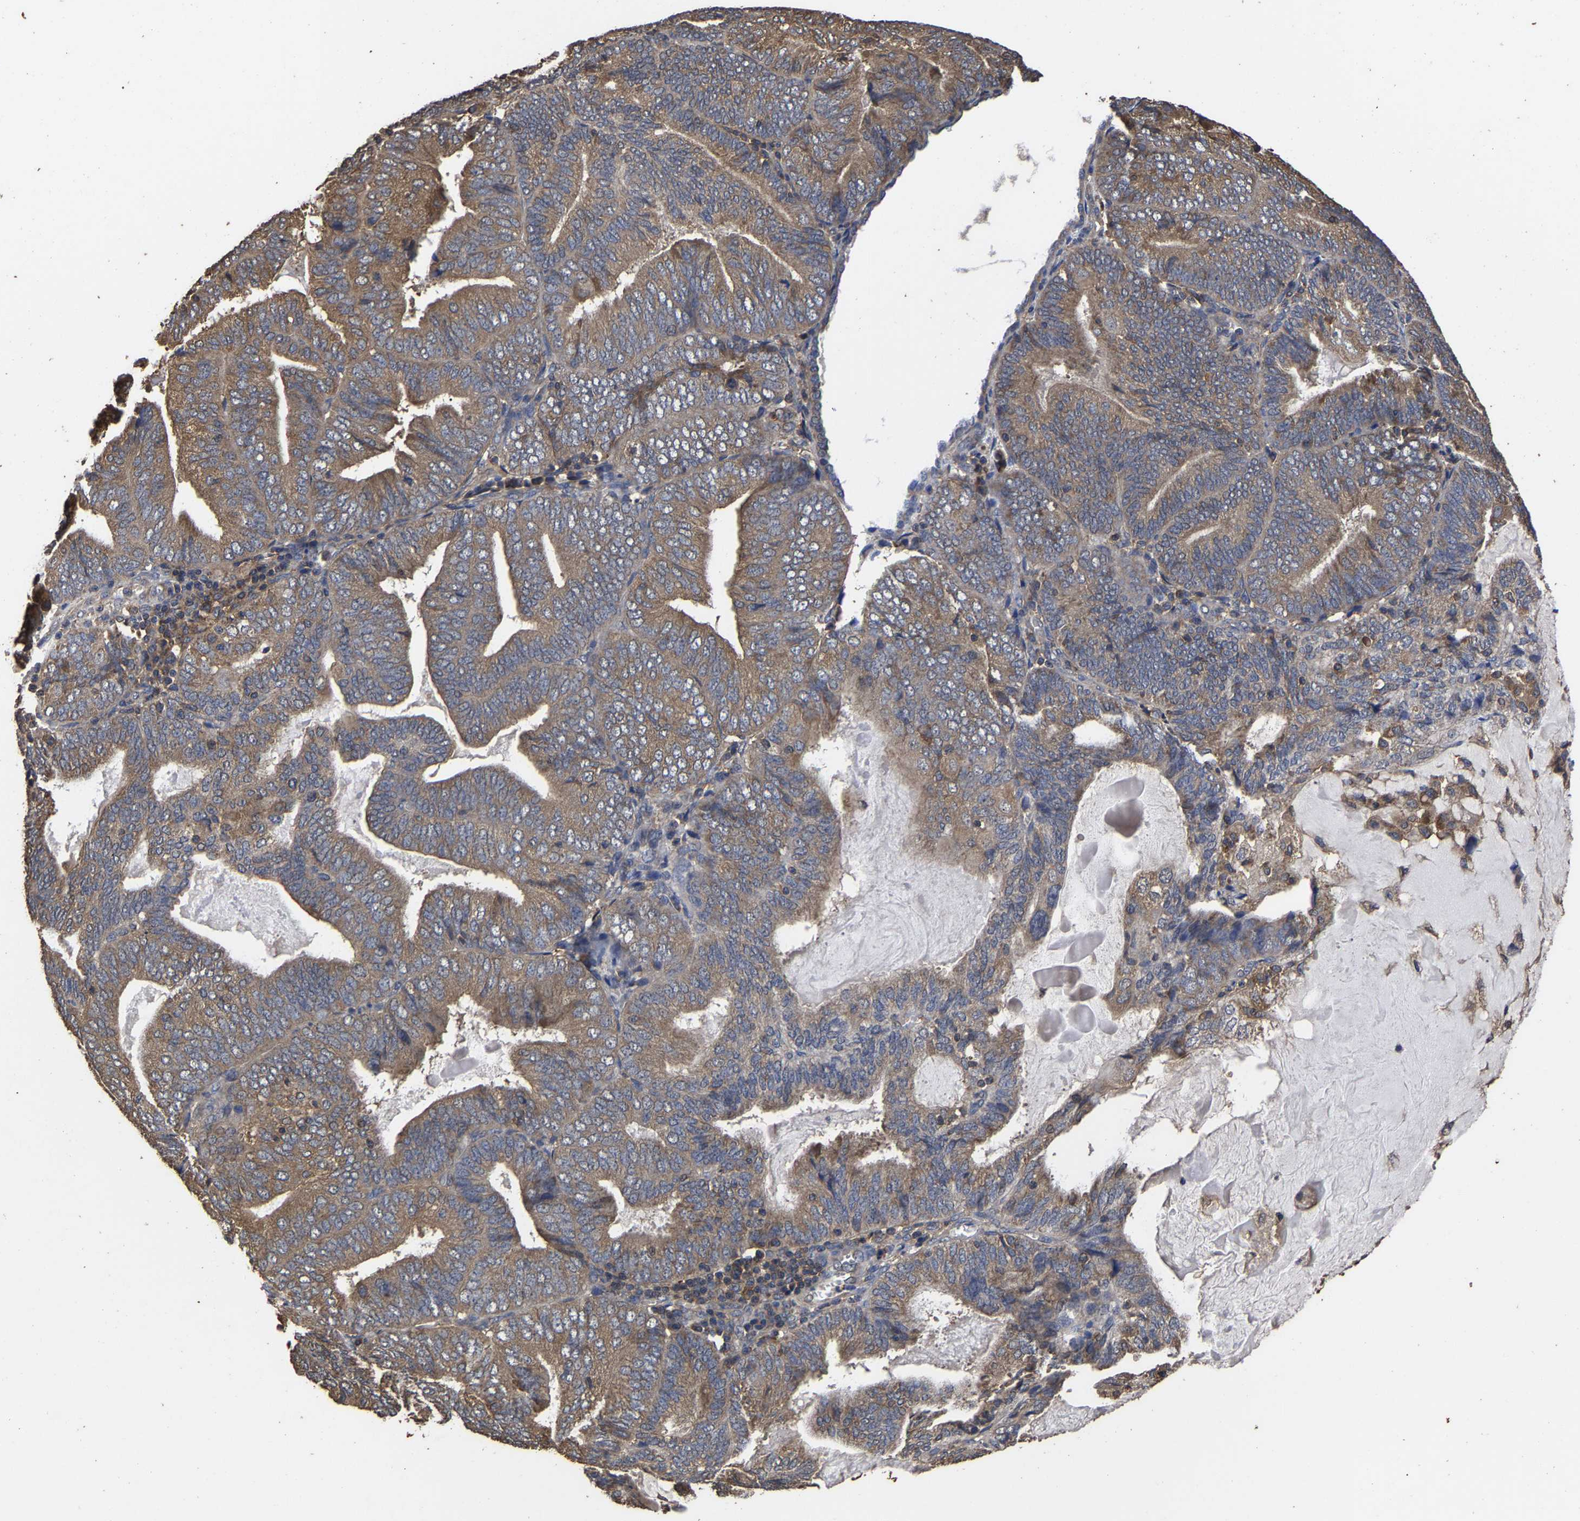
{"staining": {"intensity": "moderate", "quantity": ">75%", "location": "cytoplasmic/membranous"}, "tissue": "endometrial cancer", "cell_type": "Tumor cells", "image_type": "cancer", "snomed": [{"axis": "morphology", "description": "Adenocarcinoma, NOS"}, {"axis": "topography", "description": "Endometrium"}], "caption": "Immunohistochemical staining of human endometrial cancer (adenocarcinoma) reveals moderate cytoplasmic/membranous protein positivity in about >75% of tumor cells. Nuclei are stained in blue.", "gene": "ITCH", "patient": {"sex": "female", "age": 81}}